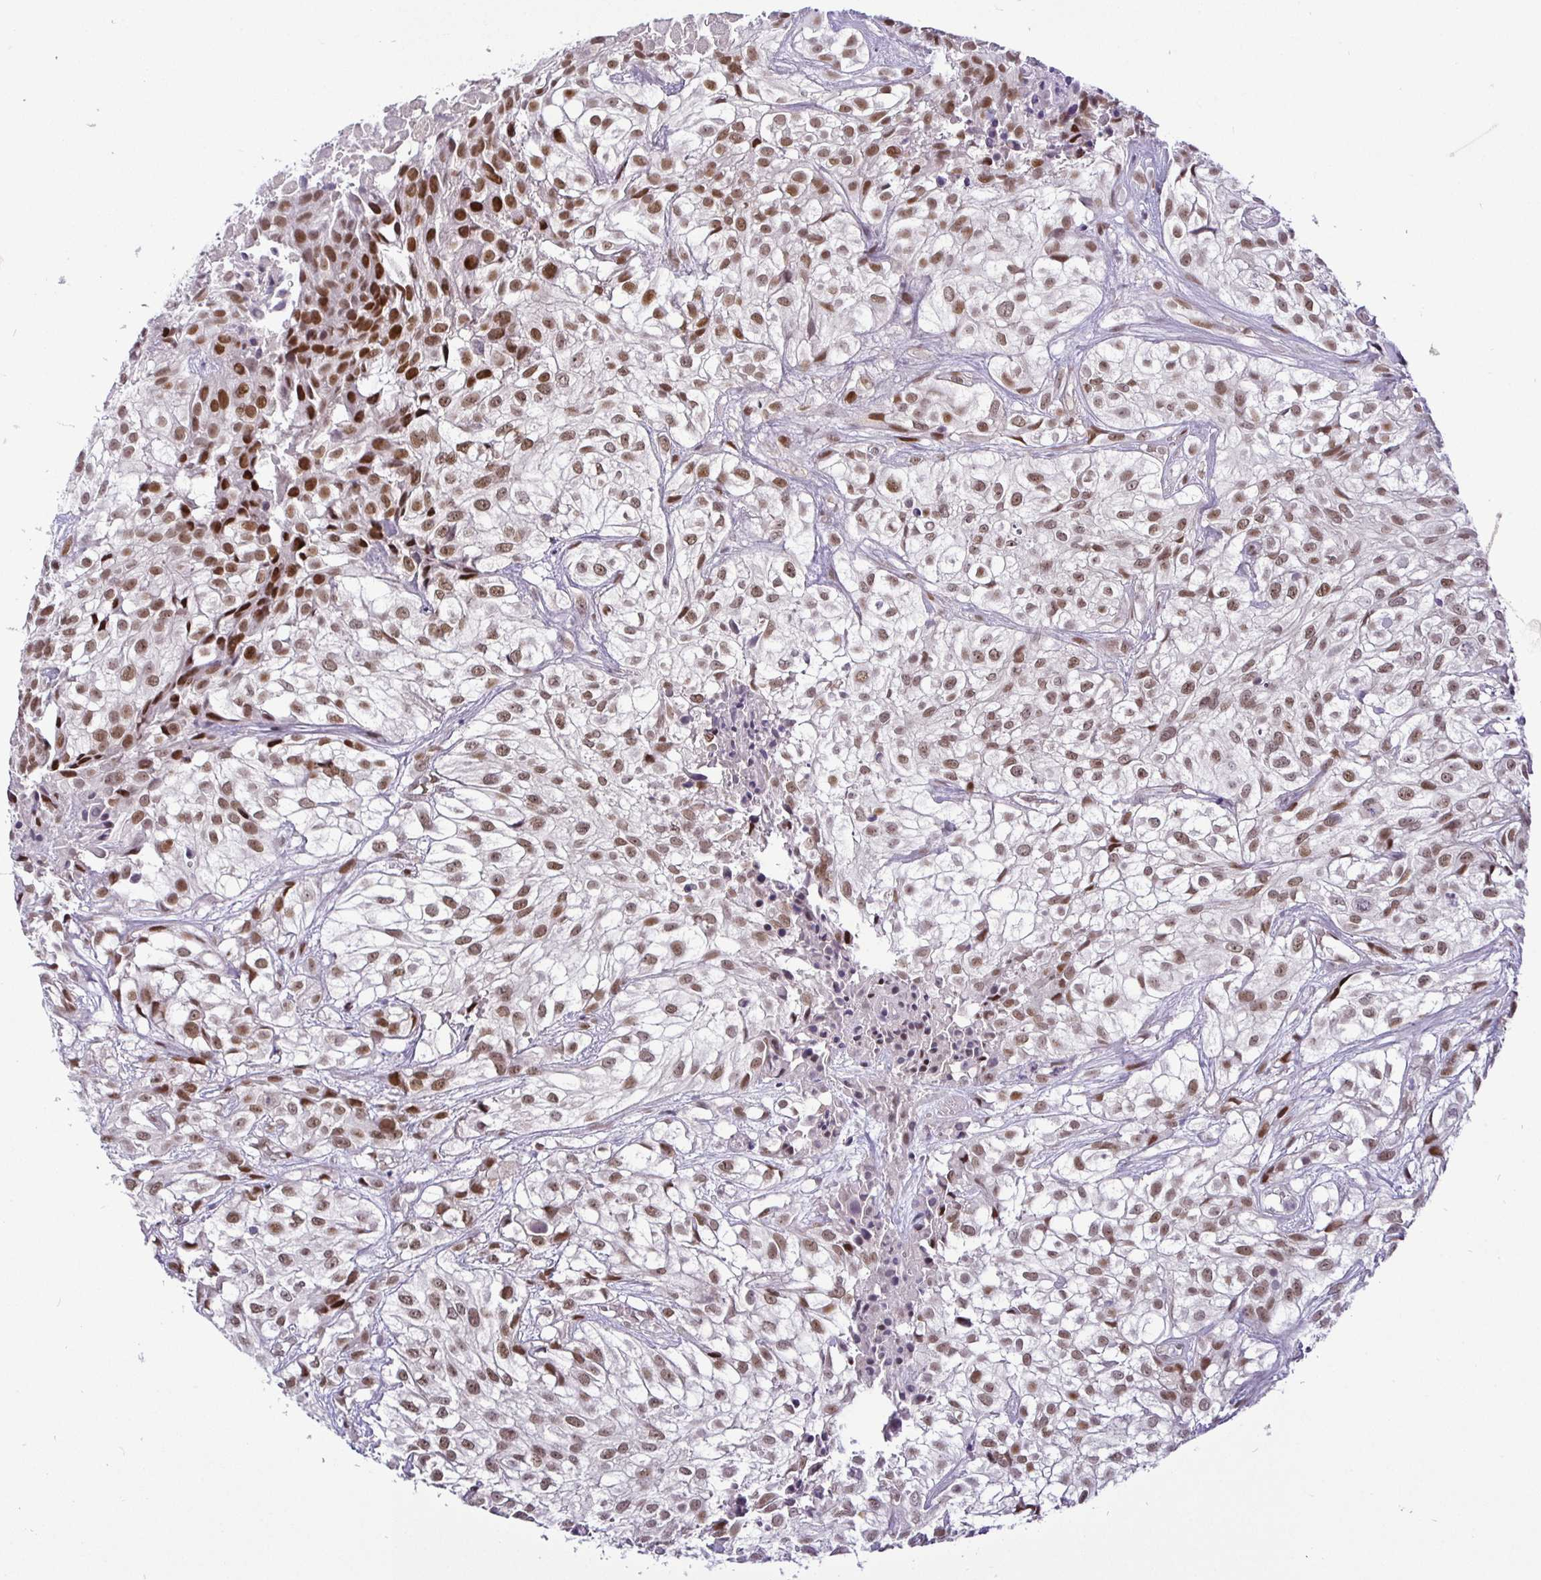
{"staining": {"intensity": "moderate", "quantity": ">75%", "location": "nuclear"}, "tissue": "urothelial cancer", "cell_type": "Tumor cells", "image_type": "cancer", "snomed": [{"axis": "morphology", "description": "Urothelial carcinoma, High grade"}, {"axis": "topography", "description": "Urinary bladder"}], "caption": "Immunohistochemistry (IHC) (DAB) staining of high-grade urothelial carcinoma exhibits moderate nuclear protein expression in approximately >75% of tumor cells.", "gene": "NUP188", "patient": {"sex": "male", "age": 56}}